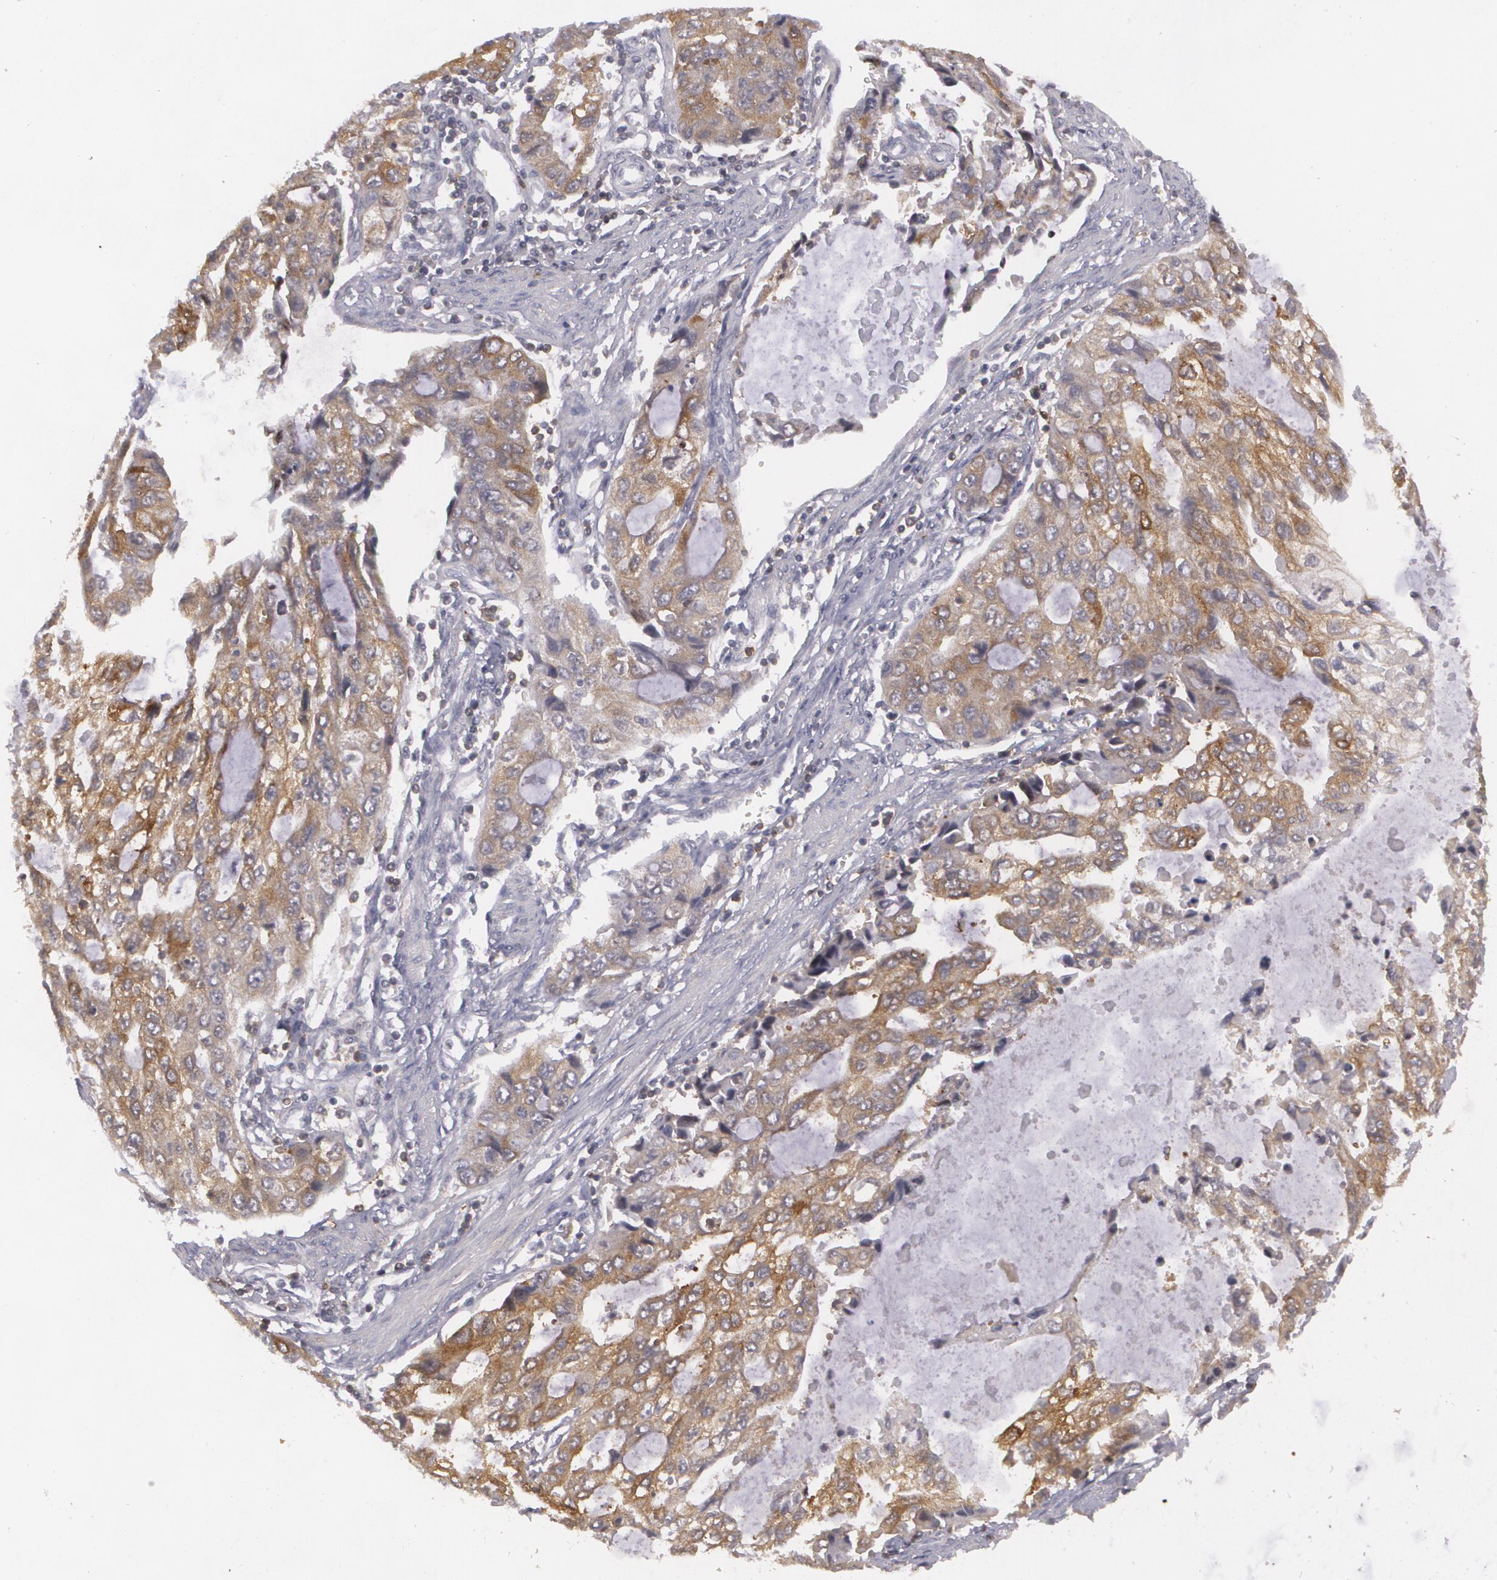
{"staining": {"intensity": "moderate", "quantity": ">75%", "location": "cytoplasmic/membranous"}, "tissue": "stomach cancer", "cell_type": "Tumor cells", "image_type": "cancer", "snomed": [{"axis": "morphology", "description": "Adenocarcinoma, NOS"}, {"axis": "topography", "description": "Stomach, upper"}], "caption": "Protein analysis of adenocarcinoma (stomach) tissue shows moderate cytoplasmic/membranous expression in approximately >75% of tumor cells. Using DAB (brown) and hematoxylin (blue) stains, captured at high magnification using brightfield microscopy.", "gene": "BIN1", "patient": {"sex": "female", "age": 52}}